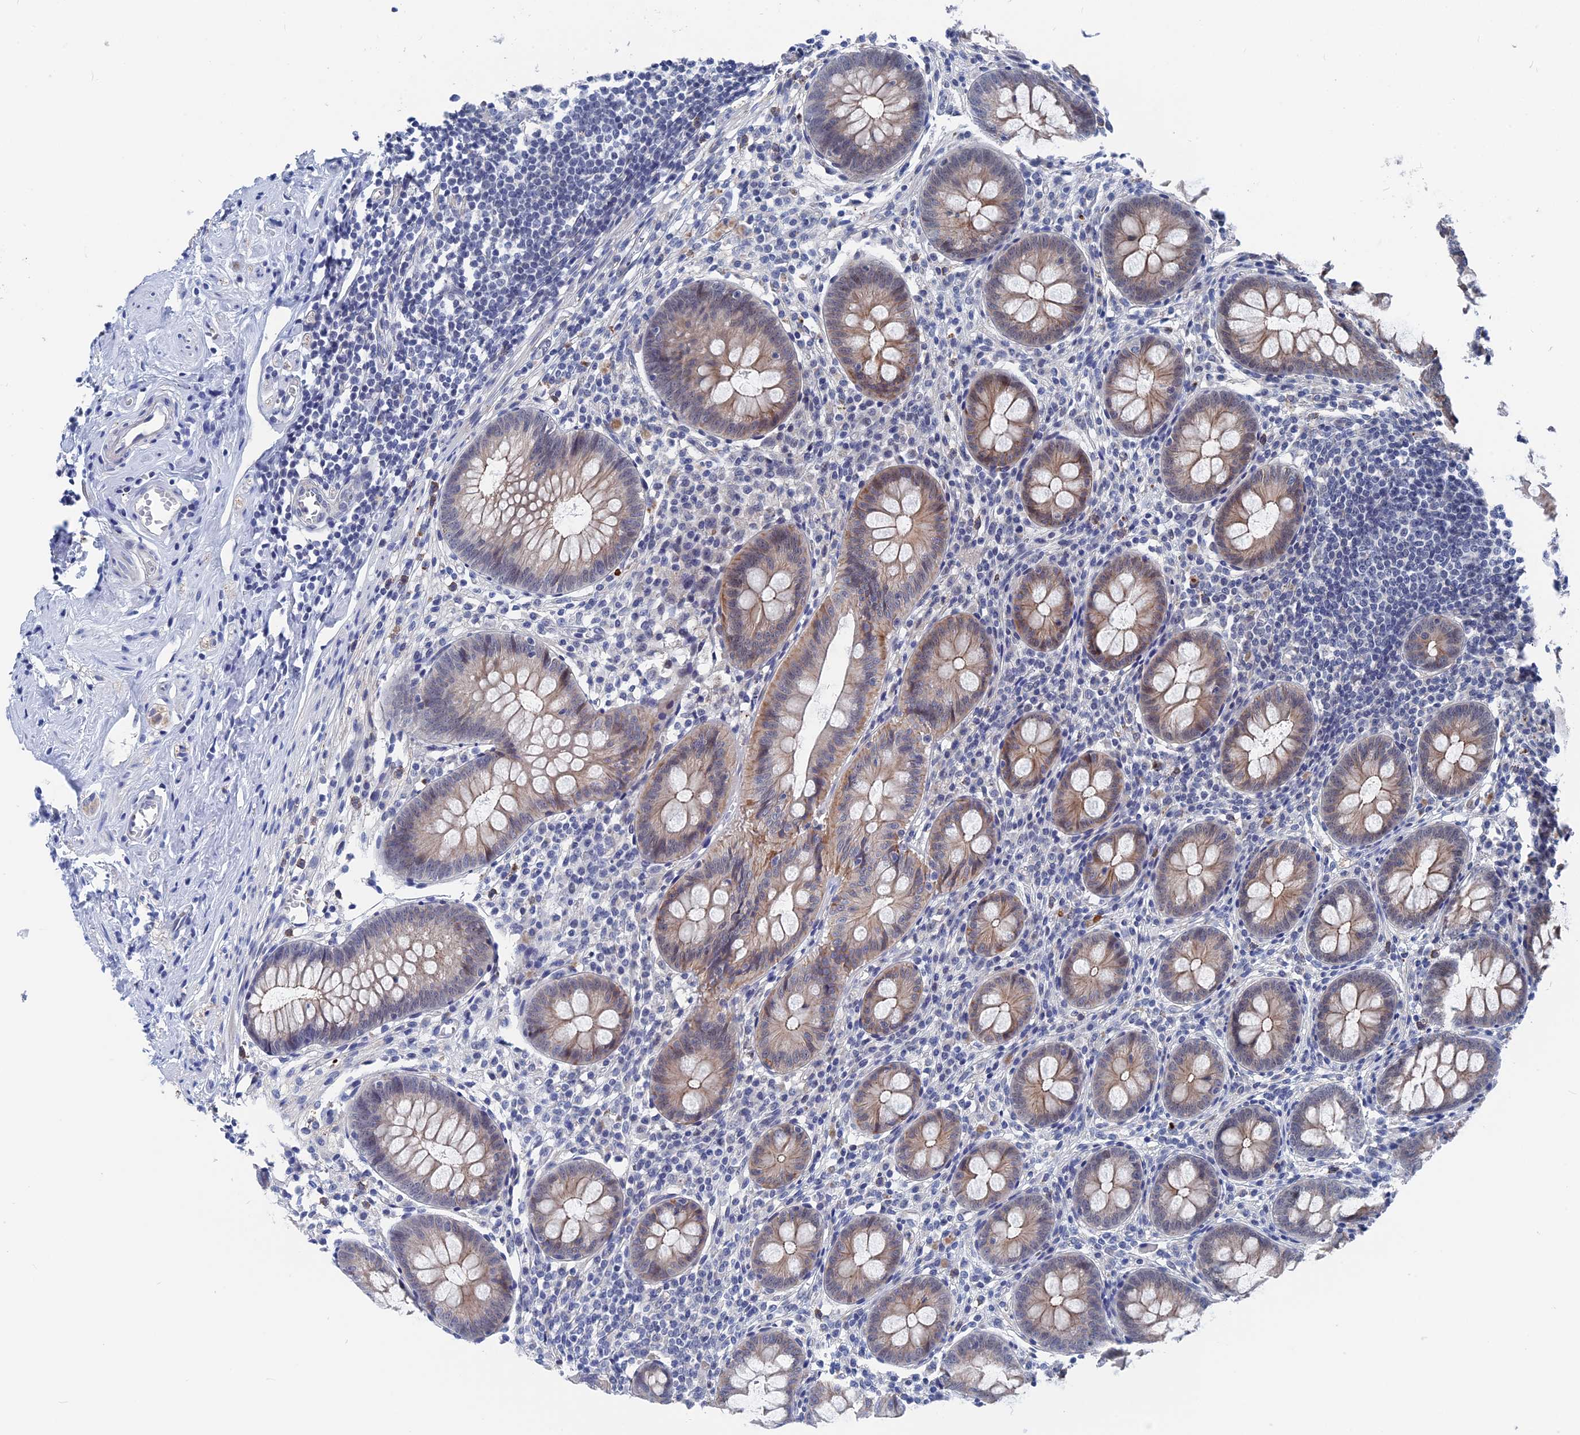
{"staining": {"intensity": "weak", "quantity": "25%-75%", "location": "cytoplasmic/membranous"}, "tissue": "appendix", "cell_type": "Glandular cells", "image_type": "normal", "snomed": [{"axis": "morphology", "description": "Normal tissue, NOS"}, {"axis": "topography", "description": "Appendix"}], "caption": "DAB (3,3'-diaminobenzidine) immunohistochemical staining of normal human appendix displays weak cytoplasmic/membranous protein positivity in approximately 25%-75% of glandular cells.", "gene": "MARCHF3", "patient": {"sex": "female", "age": 51}}